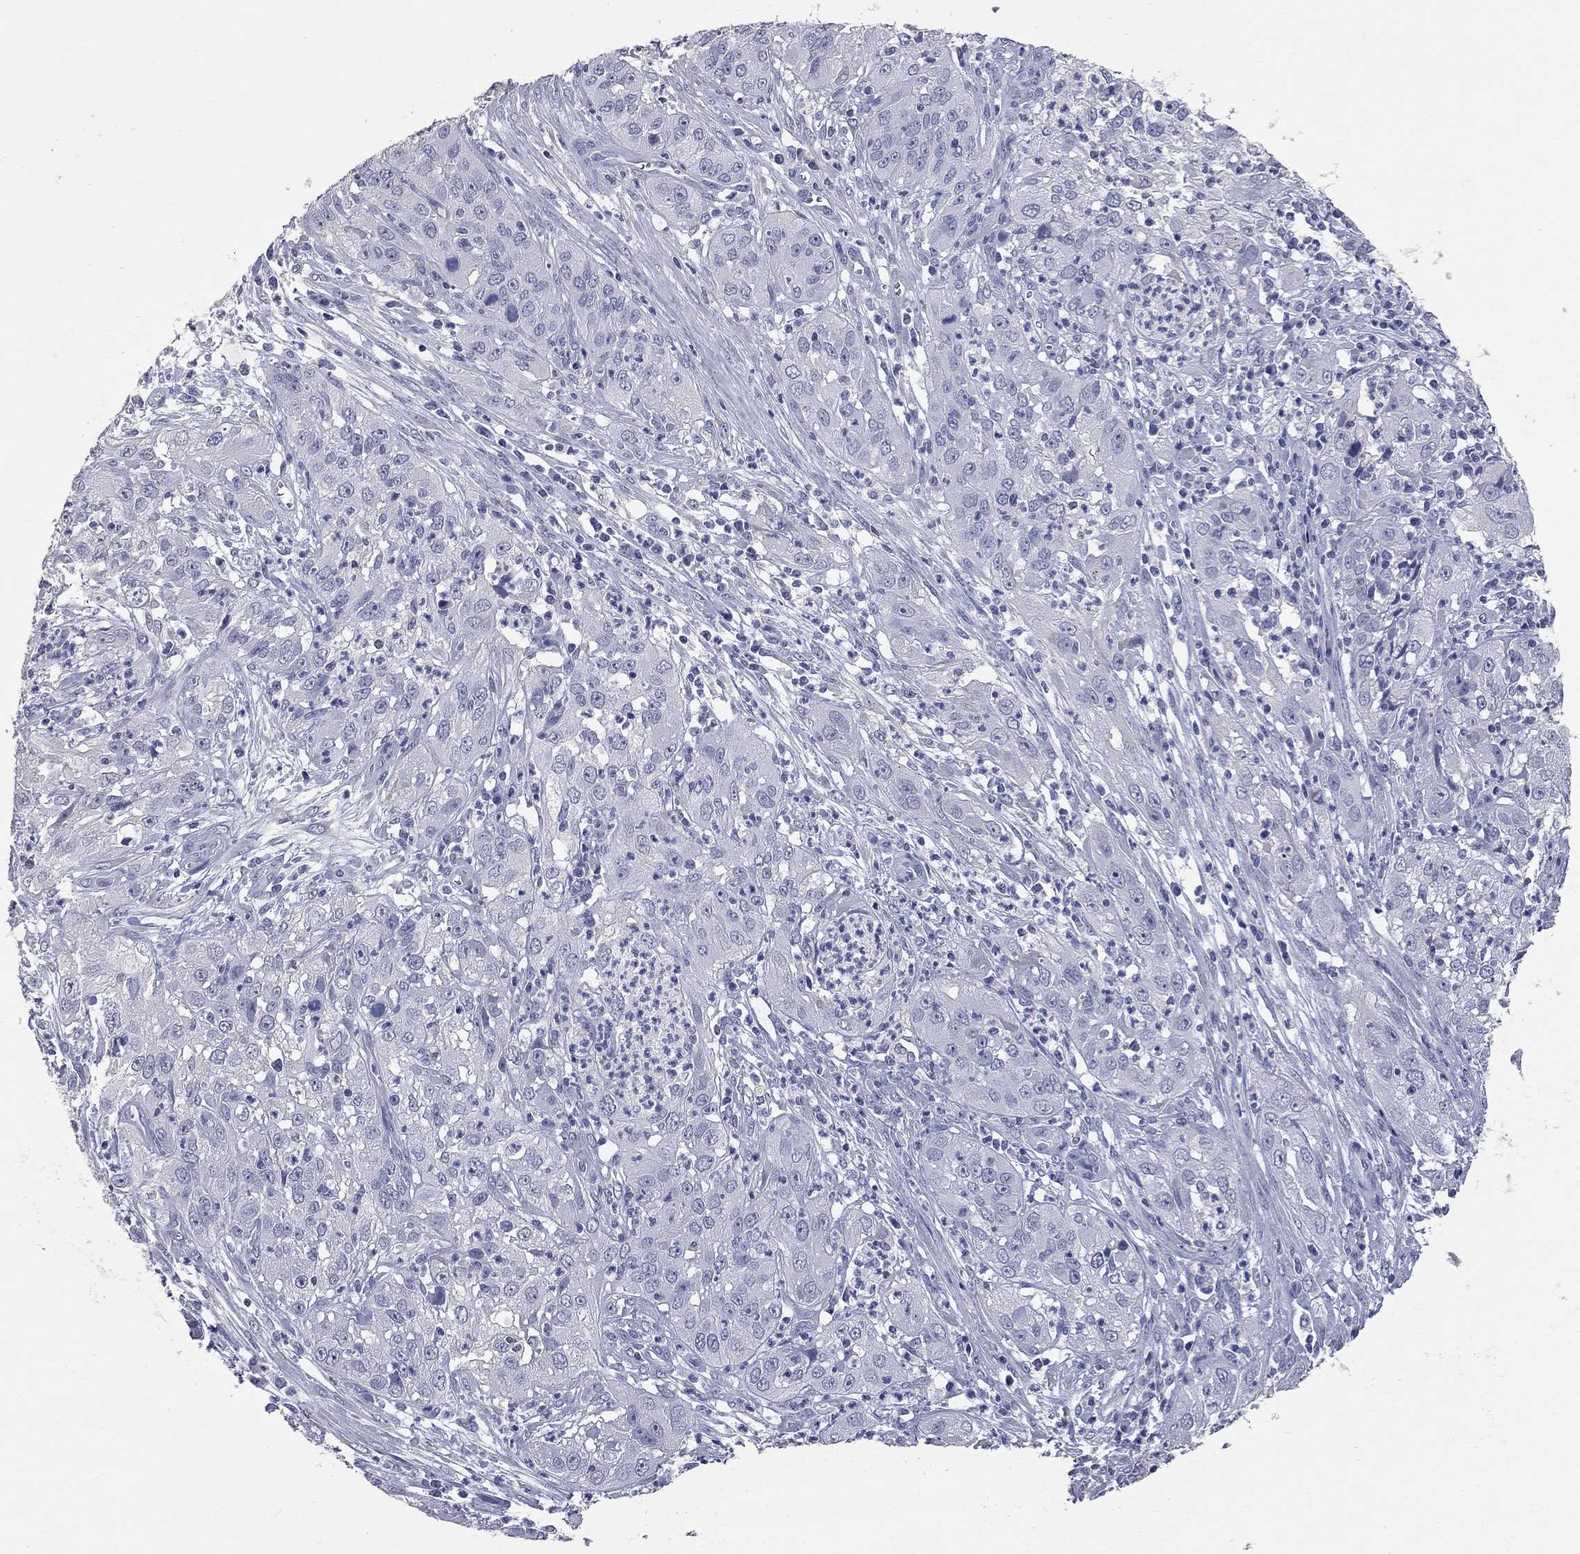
{"staining": {"intensity": "negative", "quantity": "none", "location": "none"}, "tissue": "cervical cancer", "cell_type": "Tumor cells", "image_type": "cancer", "snomed": [{"axis": "morphology", "description": "Squamous cell carcinoma, NOS"}, {"axis": "topography", "description": "Cervix"}], "caption": "There is no significant positivity in tumor cells of cervical cancer.", "gene": "FAM221B", "patient": {"sex": "female", "age": 32}}